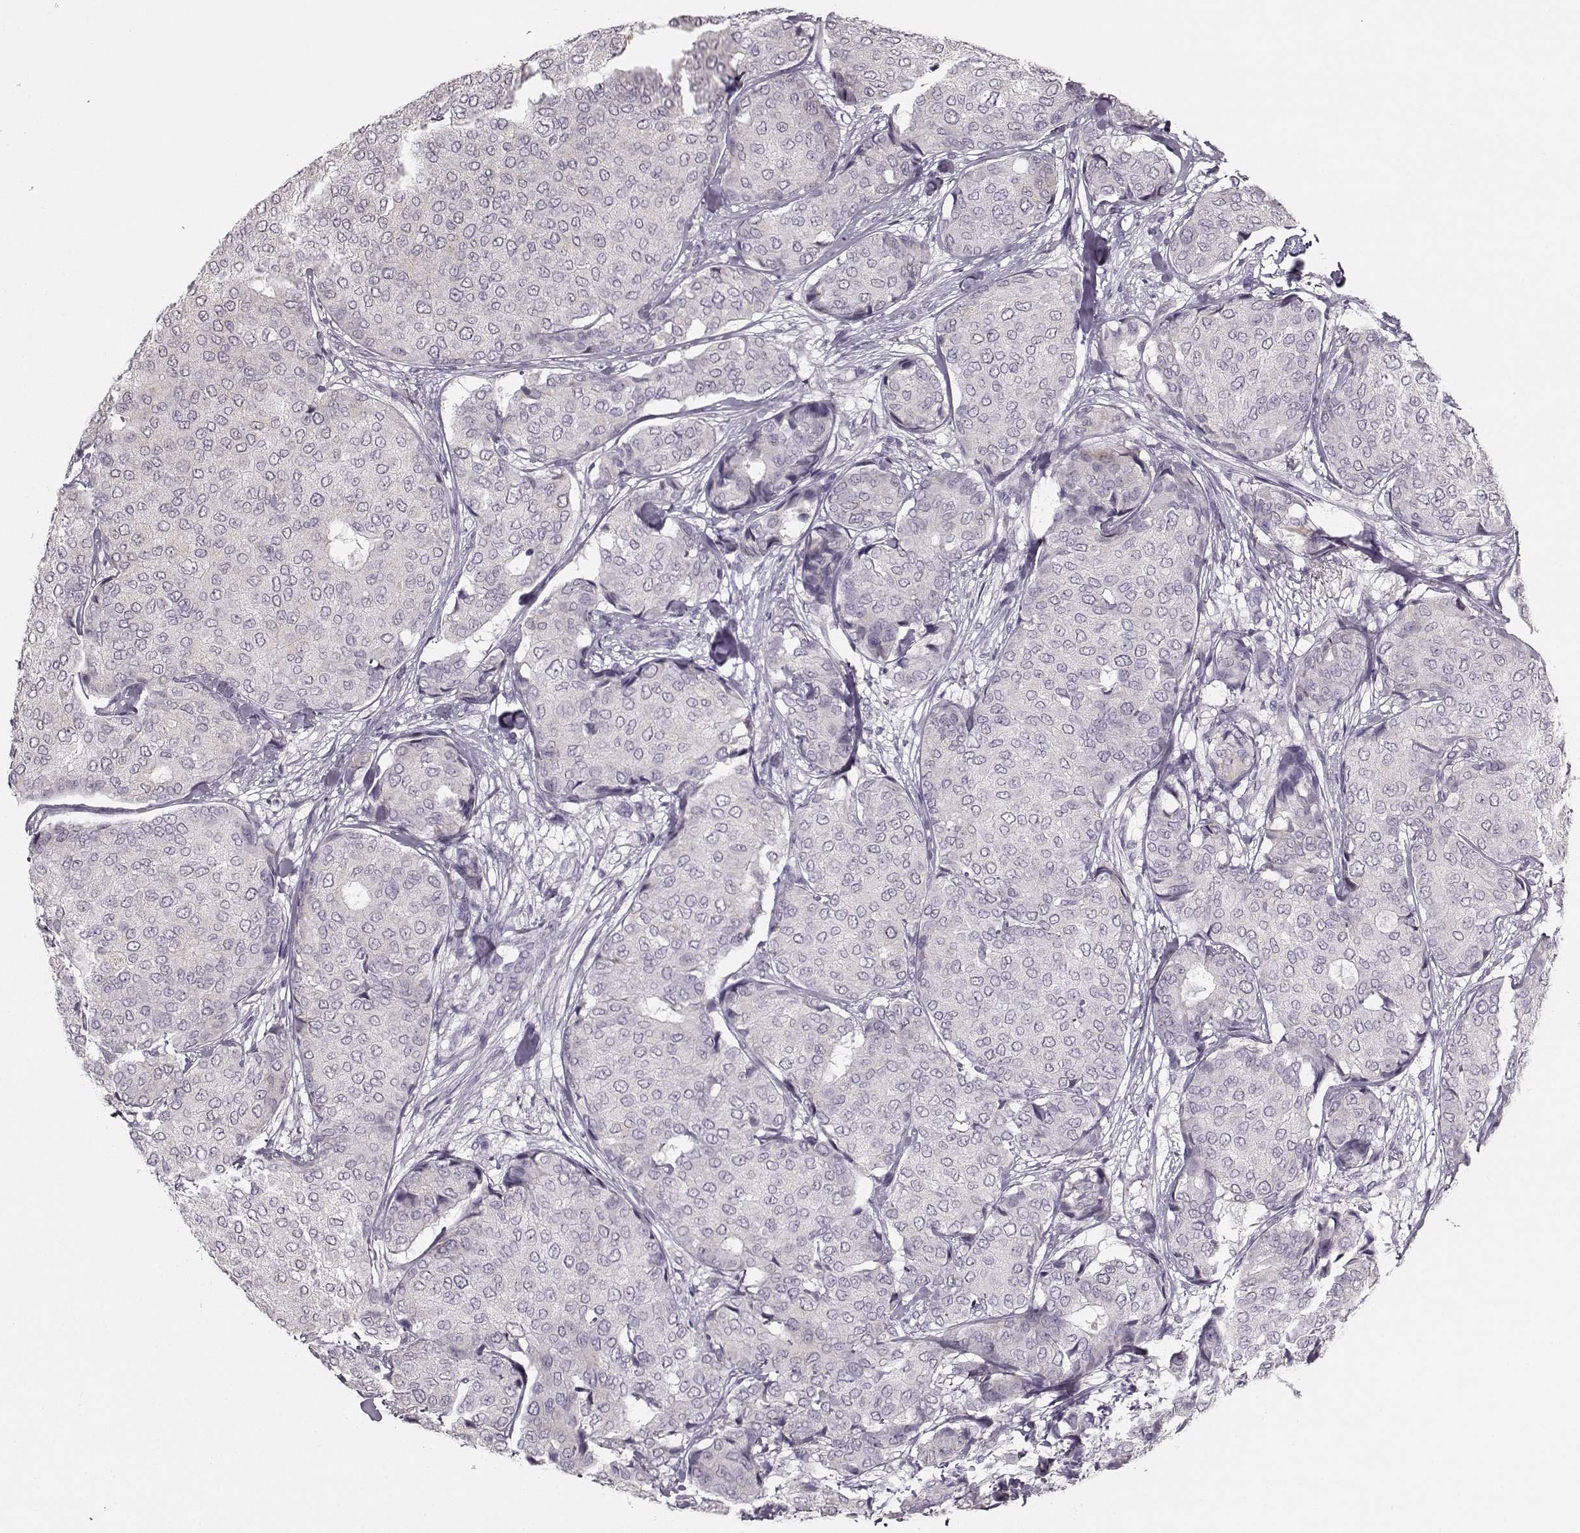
{"staining": {"intensity": "negative", "quantity": "none", "location": "none"}, "tissue": "breast cancer", "cell_type": "Tumor cells", "image_type": "cancer", "snomed": [{"axis": "morphology", "description": "Duct carcinoma"}, {"axis": "topography", "description": "Breast"}], "caption": "Intraductal carcinoma (breast) stained for a protein using immunohistochemistry (IHC) demonstrates no expression tumor cells.", "gene": "MAP6D1", "patient": {"sex": "female", "age": 75}}